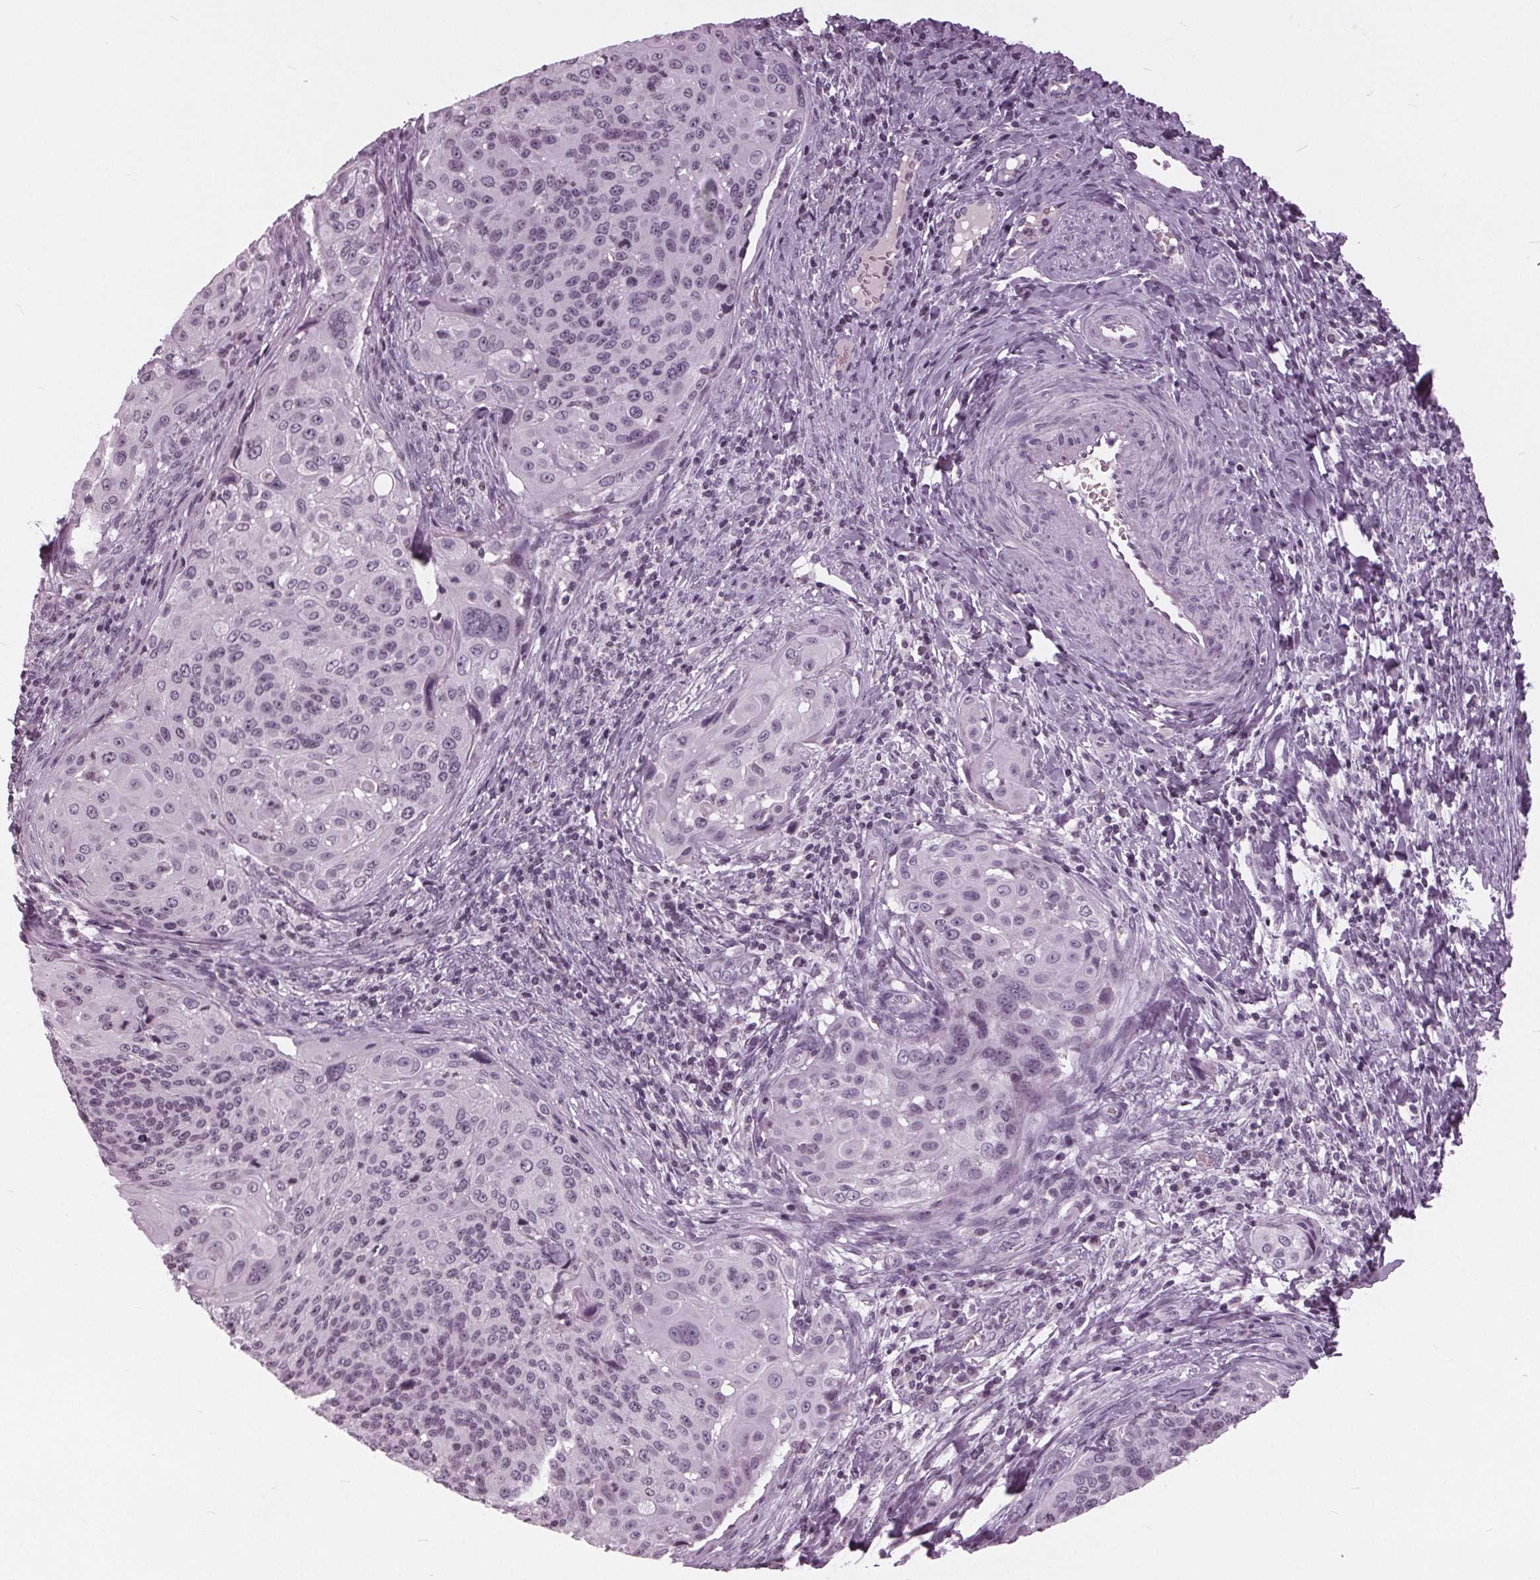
{"staining": {"intensity": "negative", "quantity": "none", "location": "none"}, "tissue": "cervical cancer", "cell_type": "Tumor cells", "image_type": "cancer", "snomed": [{"axis": "morphology", "description": "Squamous cell carcinoma, NOS"}, {"axis": "topography", "description": "Cervix"}], "caption": "This is an immunohistochemistry (IHC) micrograph of cervical squamous cell carcinoma. There is no expression in tumor cells.", "gene": "SLC9A4", "patient": {"sex": "female", "age": 49}}